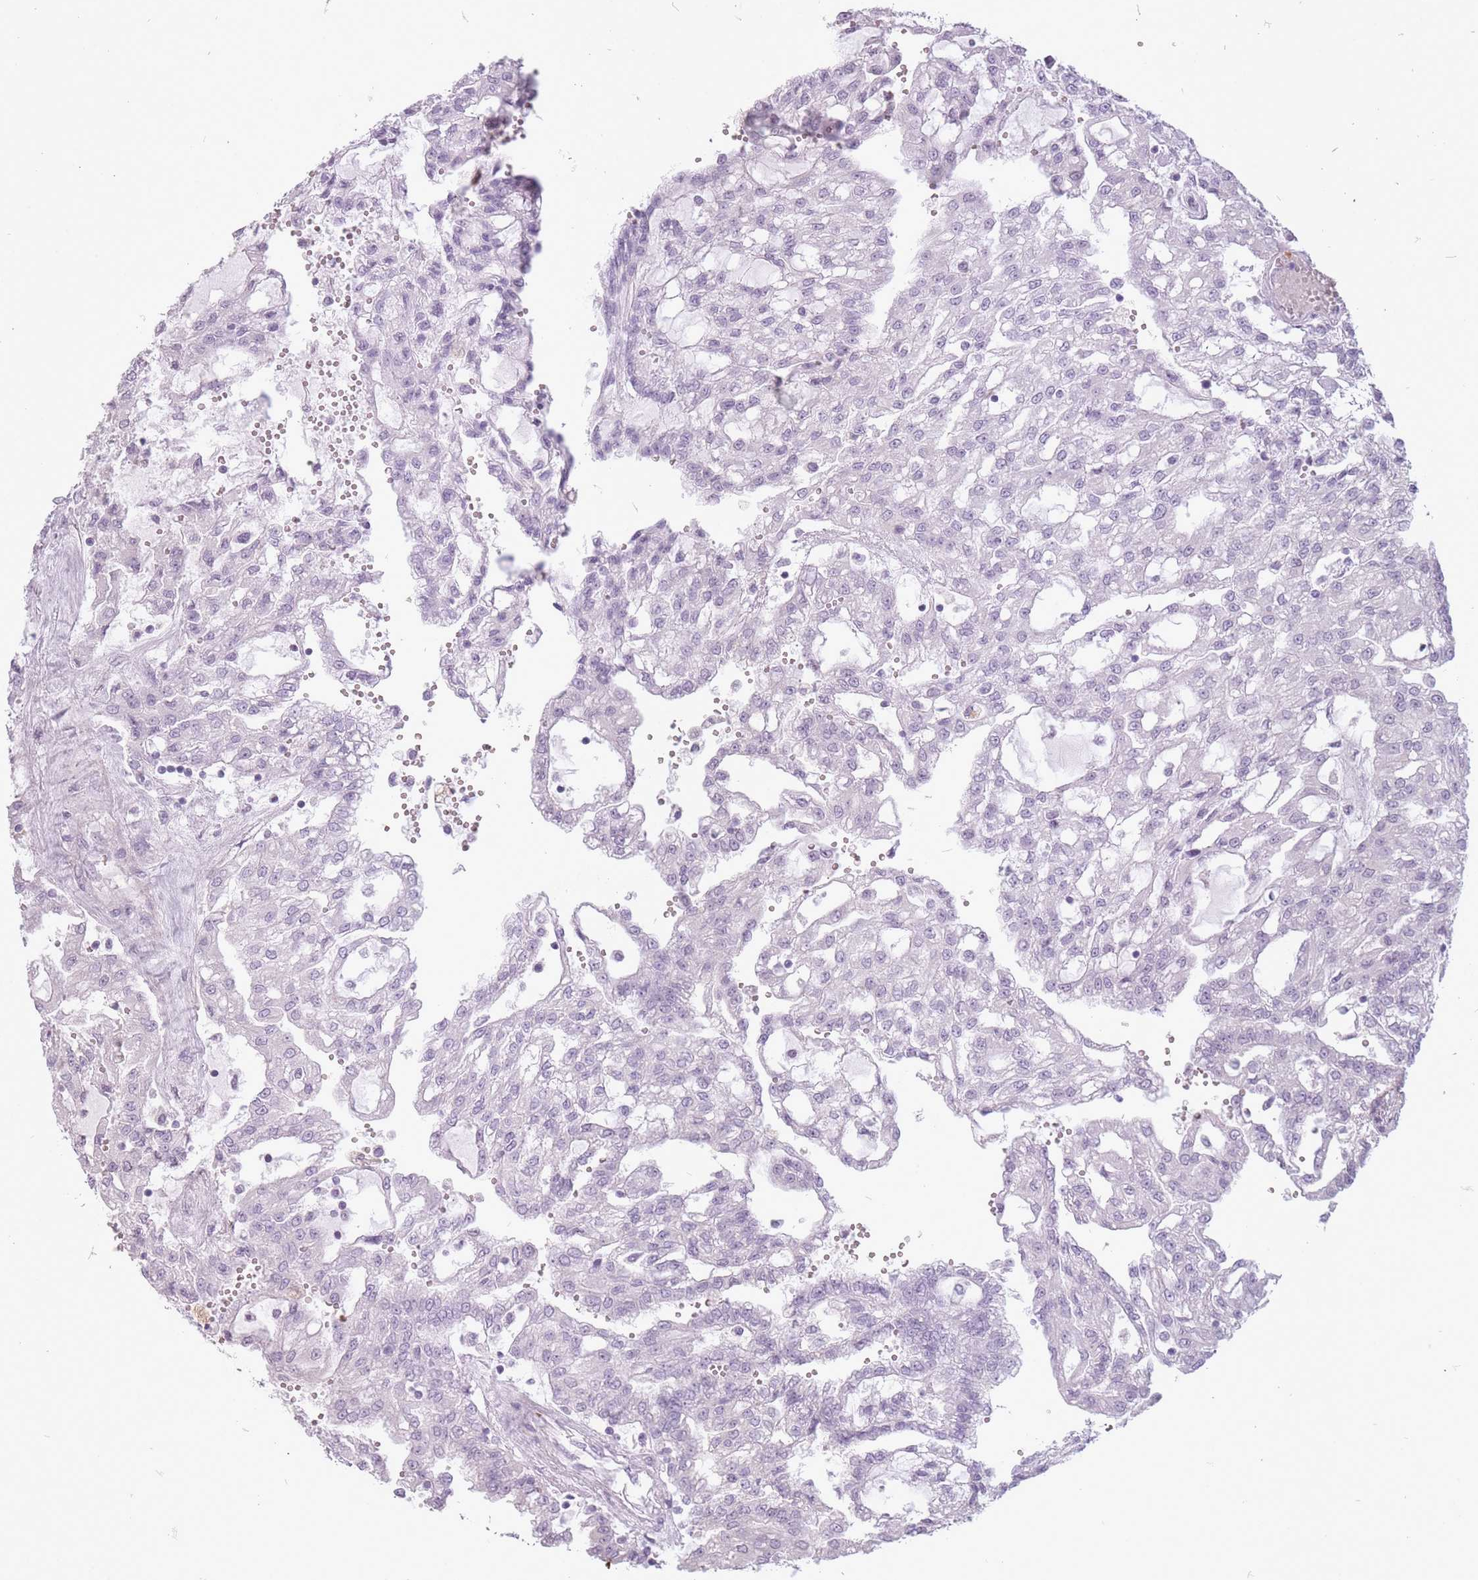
{"staining": {"intensity": "negative", "quantity": "none", "location": "none"}, "tissue": "renal cancer", "cell_type": "Tumor cells", "image_type": "cancer", "snomed": [{"axis": "morphology", "description": "Adenocarcinoma, NOS"}, {"axis": "topography", "description": "Kidney"}], "caption": "The image shows no staining of tumor cells in adenocarcinoma (renal).", "gene": "RFX4", "patient": {"sex": "male", "age": 63}}